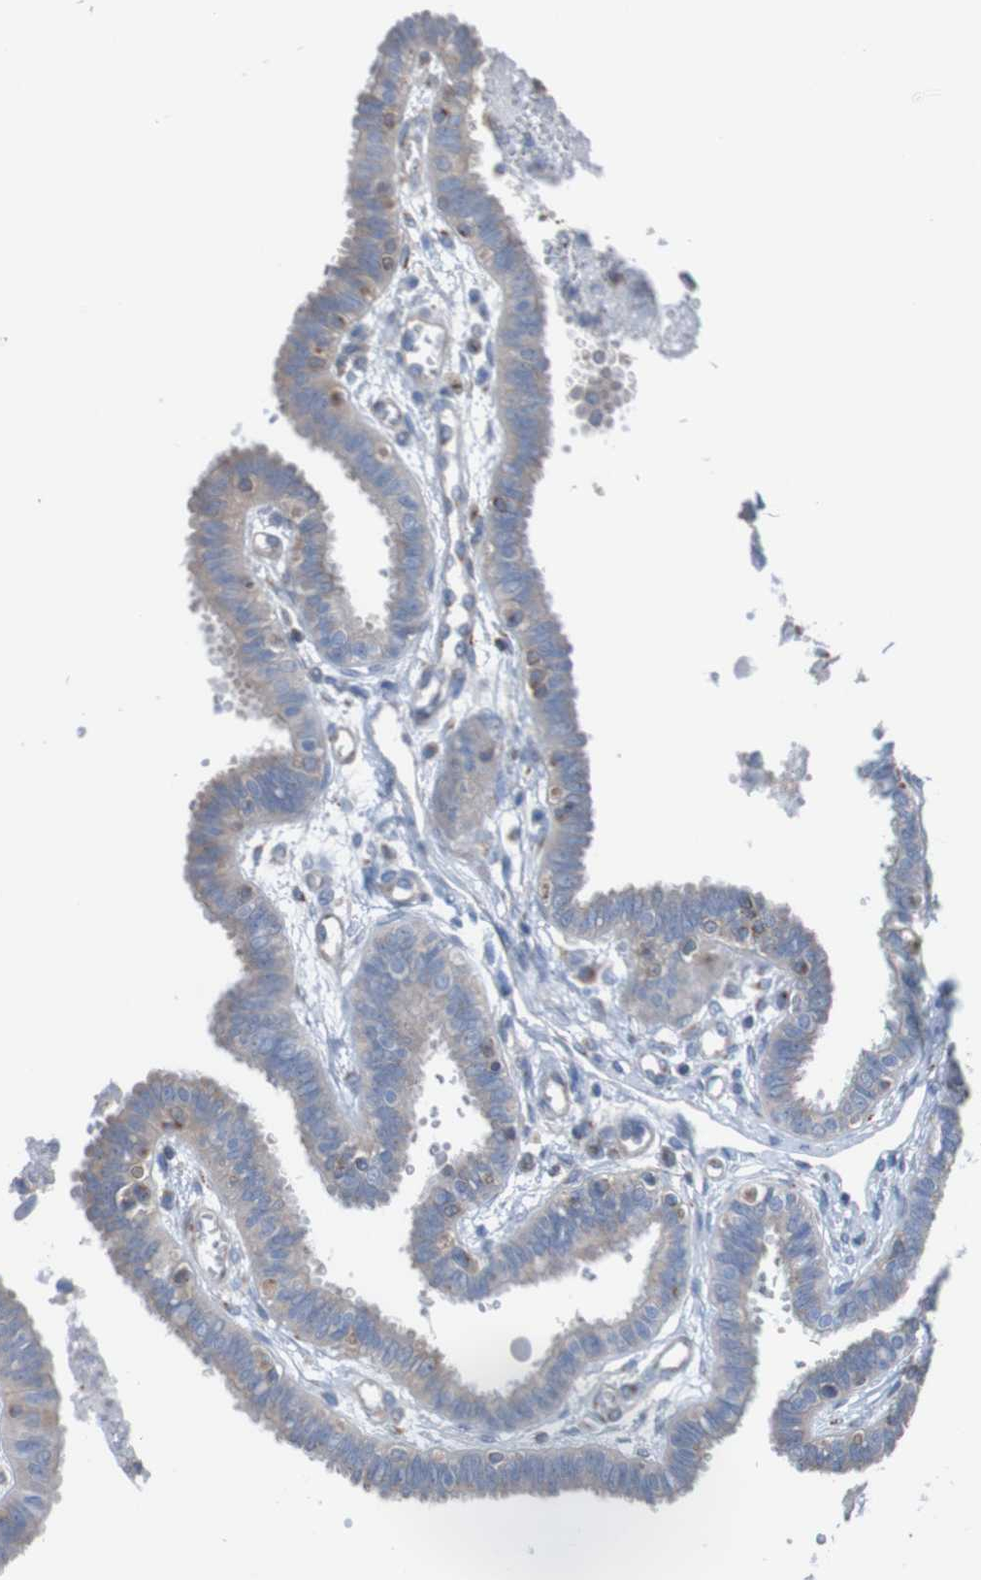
{"staining": {"intensity": "moderate", "quantity": "25%-75%", "location": "cytoplasmic/membranous"}, "tissue": "fallopian tube", "cell_type": "Glandular cells", "image_type": "normal", "snomed": [{"axis": "morphology", "description": "Normal tissue, NOS"}, {"axis": "topography", "description": "Fallopian tube"}], "caption": "Protein staining by immunohistochemistry (IHC) reveals moderate cytoplasmic/membranous staining in approximately 25%-75% of glandular cells in normal fallopian tube.", "gene": "MINAR1", "patient": {"sex": "female", "age": 32}}